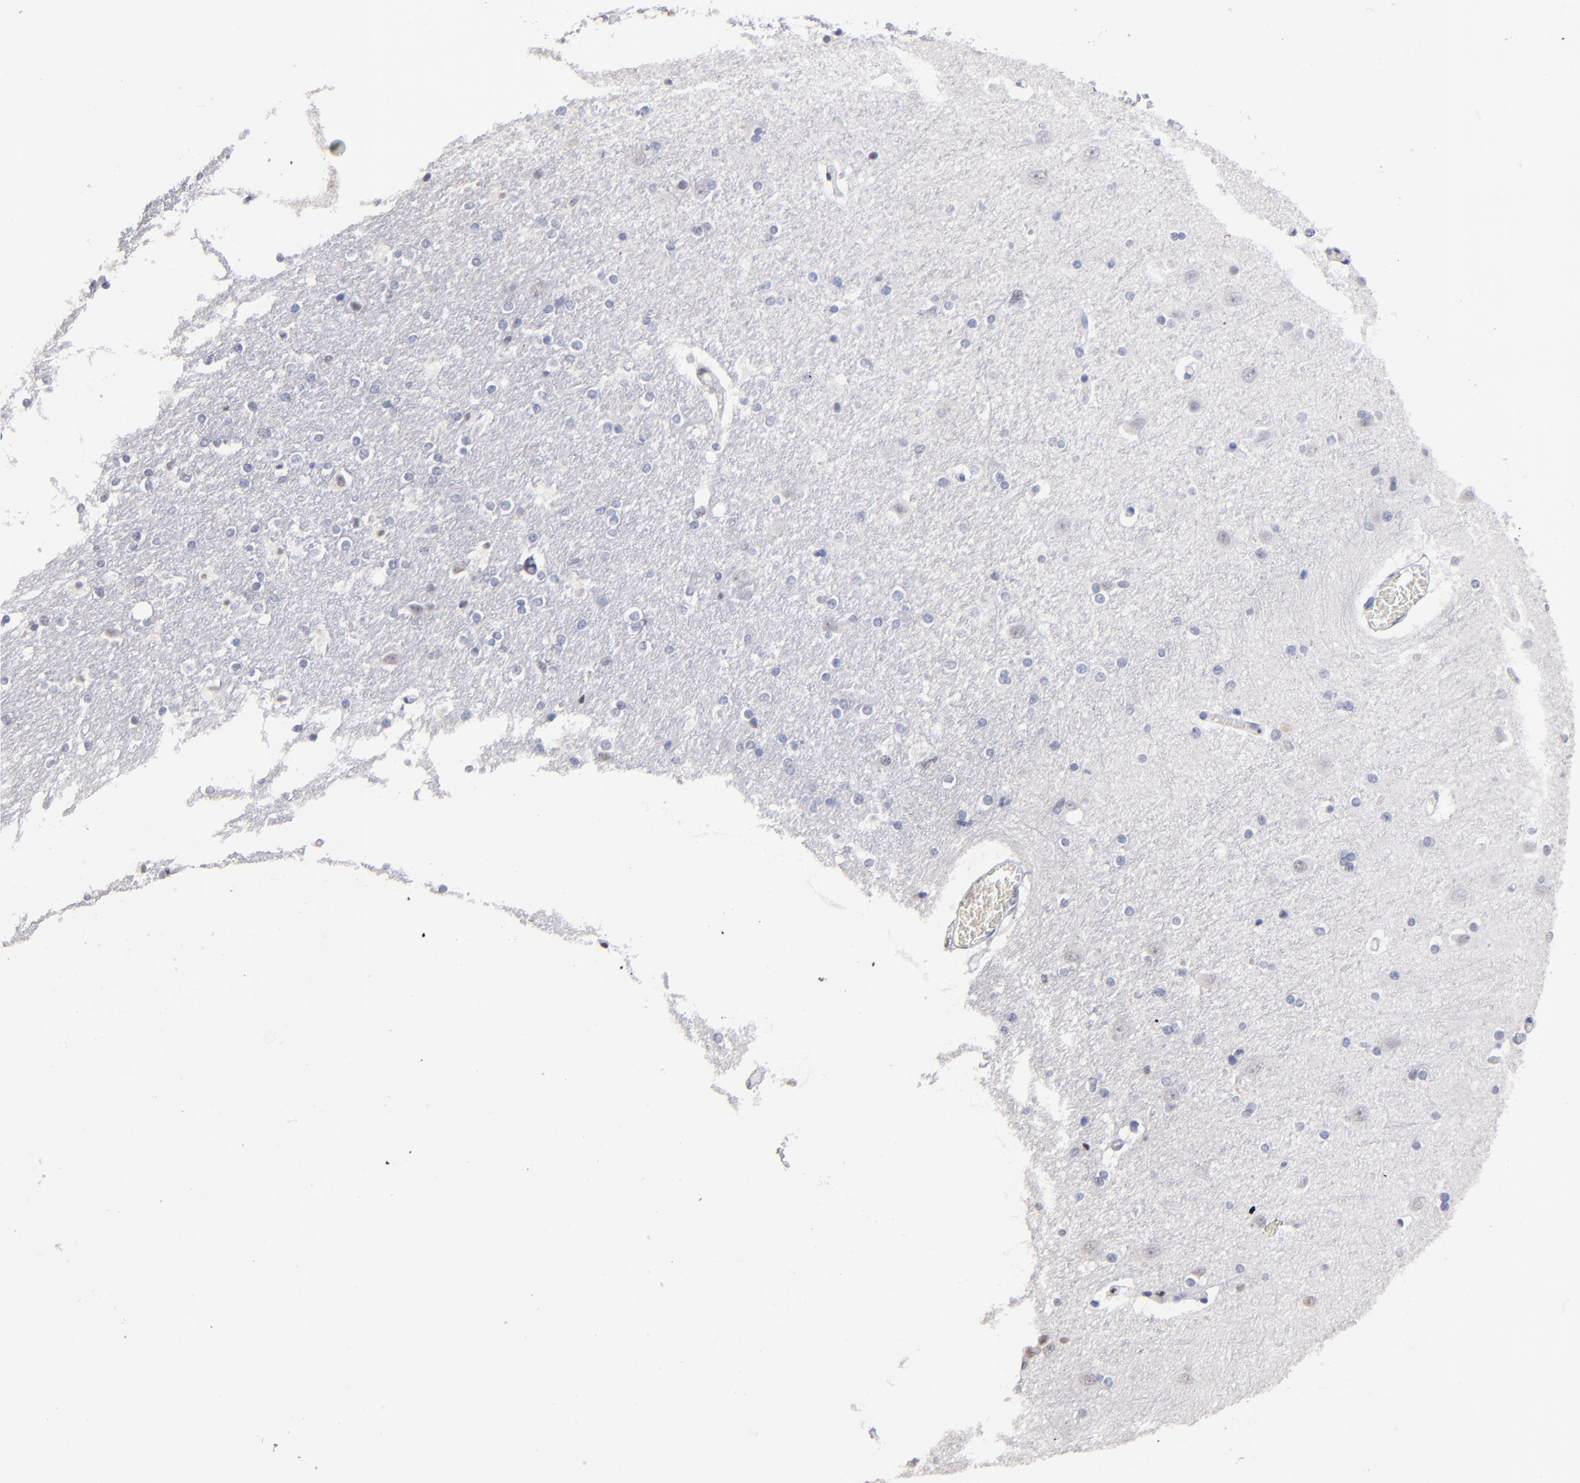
{"staining": {"intensity": "negative", "quantity": "none", "location": "none"}, "tissue": "caudate", "cell_type": "Glial cells", "image_type": "normal", "snomed": [{"axis": "morphology", "description": "Normal tissue, NOS"}, {"axis": "topography", "description": "Lateral ventricle wall"}], "caption": "Immunohistochemical staining of benign human caudate shows no significant positivity in glial cells. The staining was performed using DAB to visualize the protein expression in brown, while the nuclei were stained in blue with hematoxylin (Magnification: 20x).", "gene": "MN1", "patient": {"sex": "female", "age": 54}}